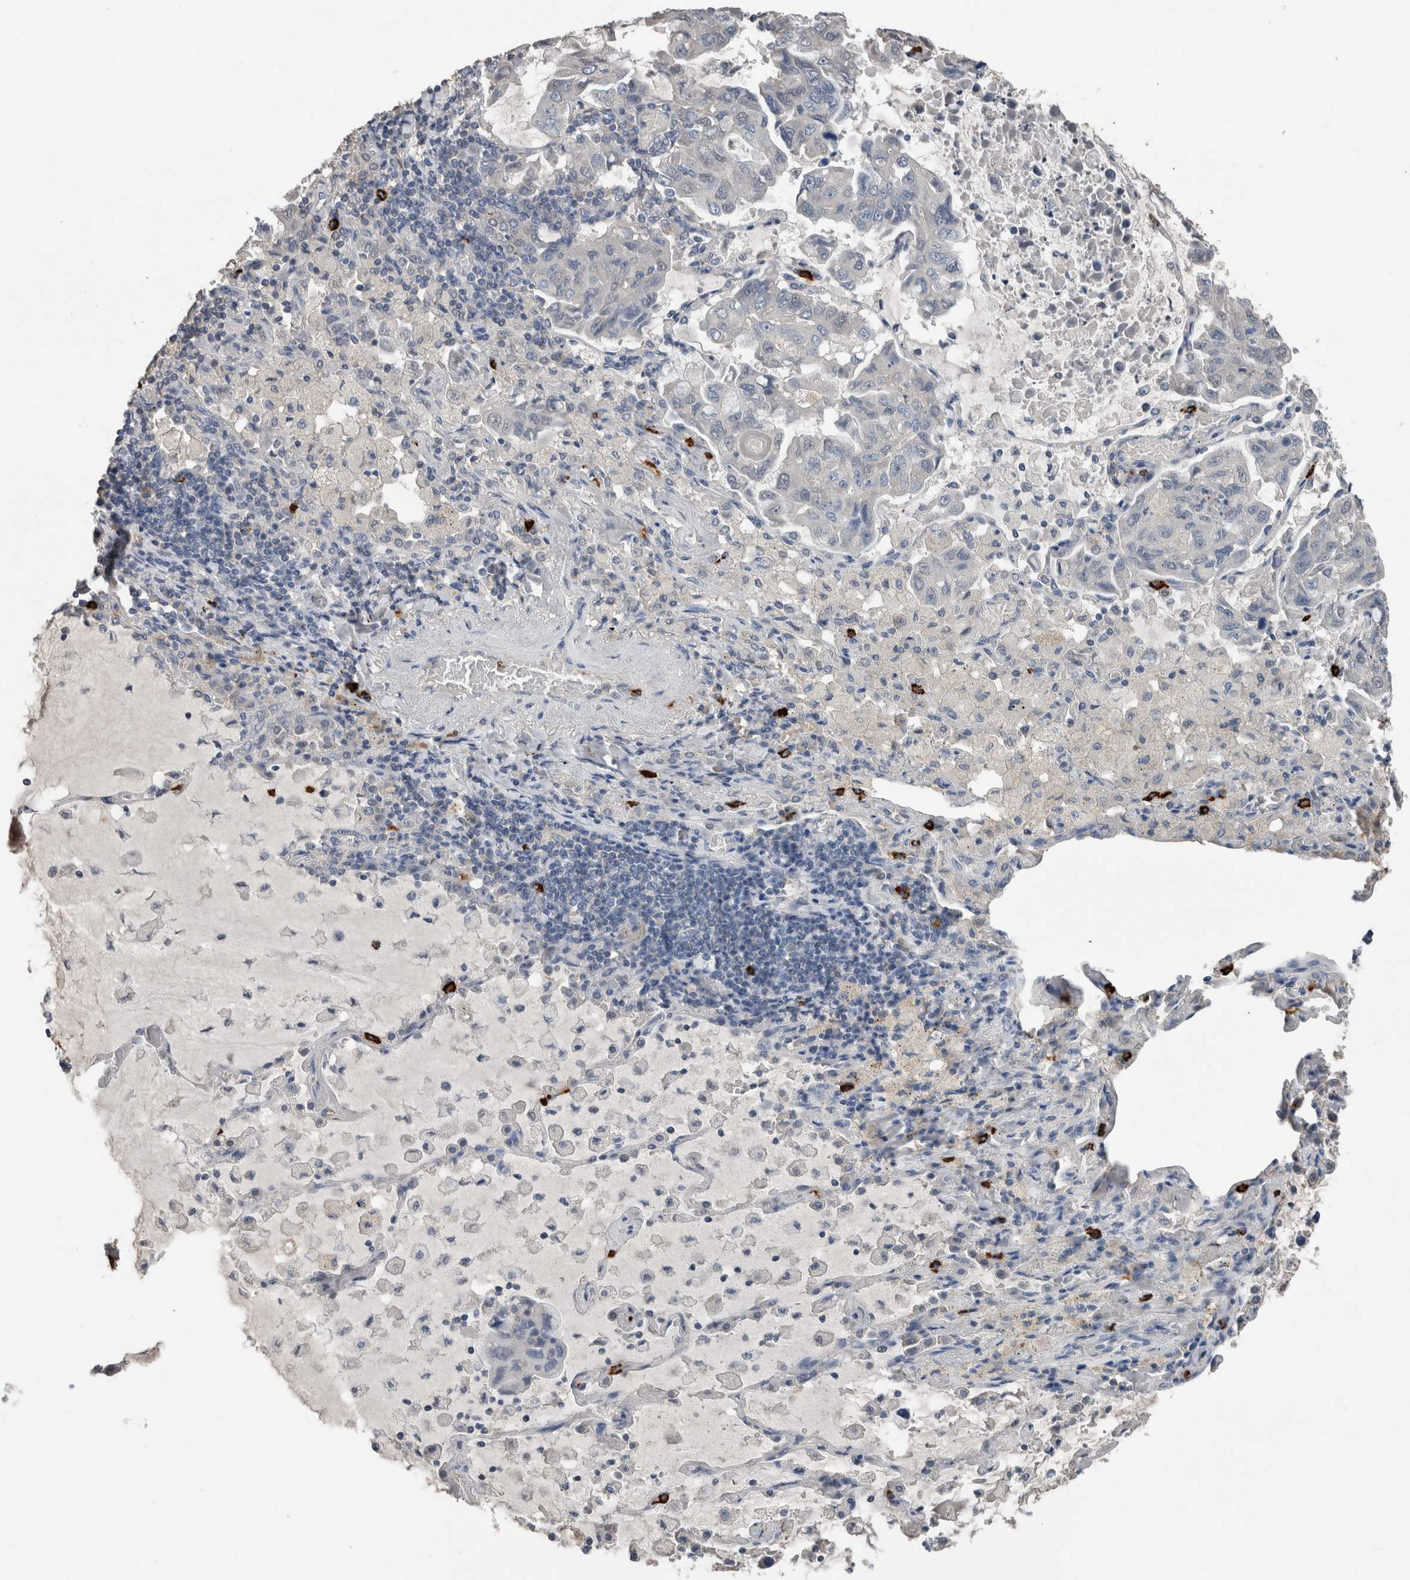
{"staining": {"intensity": "negative", "quantity": "none", "location": "none"}, "tissue": "lung cancer", "cell_type": "Tumor cells", "image_type": "cancer", "snomed": [{"axis": "morphology", "description": "Adenocarcinoma, NOS"}, {"axis": "topography", "description": "Lung"}], "caption": "Tumor cells are negative for brown protein staining in lung cancer. (Stains: DAB (3,3'-diaminobenzidine) immunohistochemistry (IHC) with hematoxylin counter stain, Microscopy: brightfield microscopy at high magnification).", "gene": "CRNN", "patient": {"sex": "male", "age": 64}}